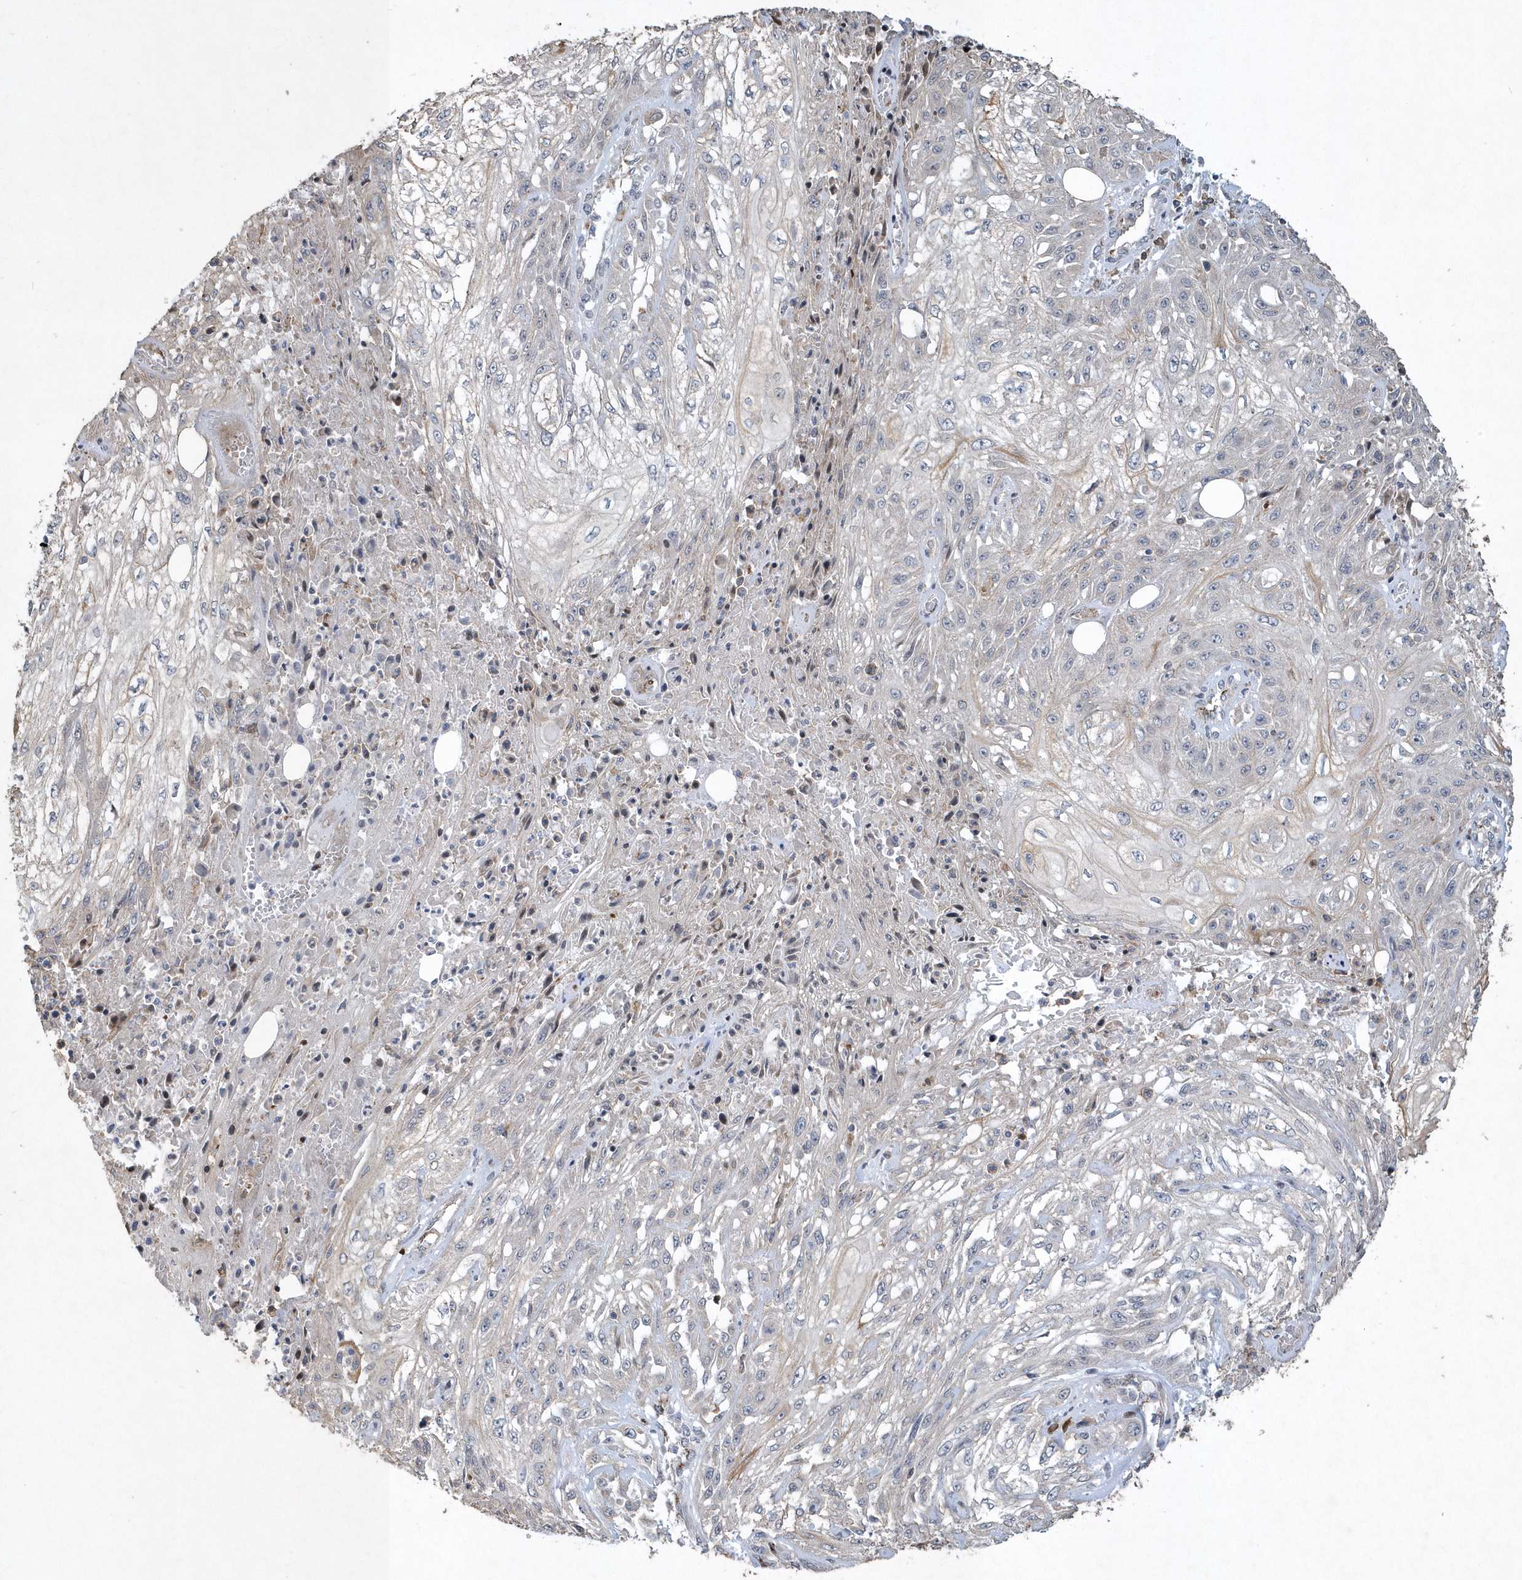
{"staining": {"intensity": "negative", "quantity": "none", "location": "none"}, "tissue": "skin cancer", "cell_type": "Tumor cells", "image_type": "cancer", "snomed": [{"axis": "morphology", "description": "Squamous cell carcinoma, NOS"}, {"axis": "morphology", "description": "Squamous cell carcinoma, metastatic, NOS"}, {"axis": "topography", "description": "Skin"}, {"axis": "topography", "description": "Lymph node"}], "caption": "IHC of skin metastatic squamous cell carcinoma reveals no staining in tumor cells.", "gene": "N4BP2", "patient": {"sex": "male", "age": 75}}